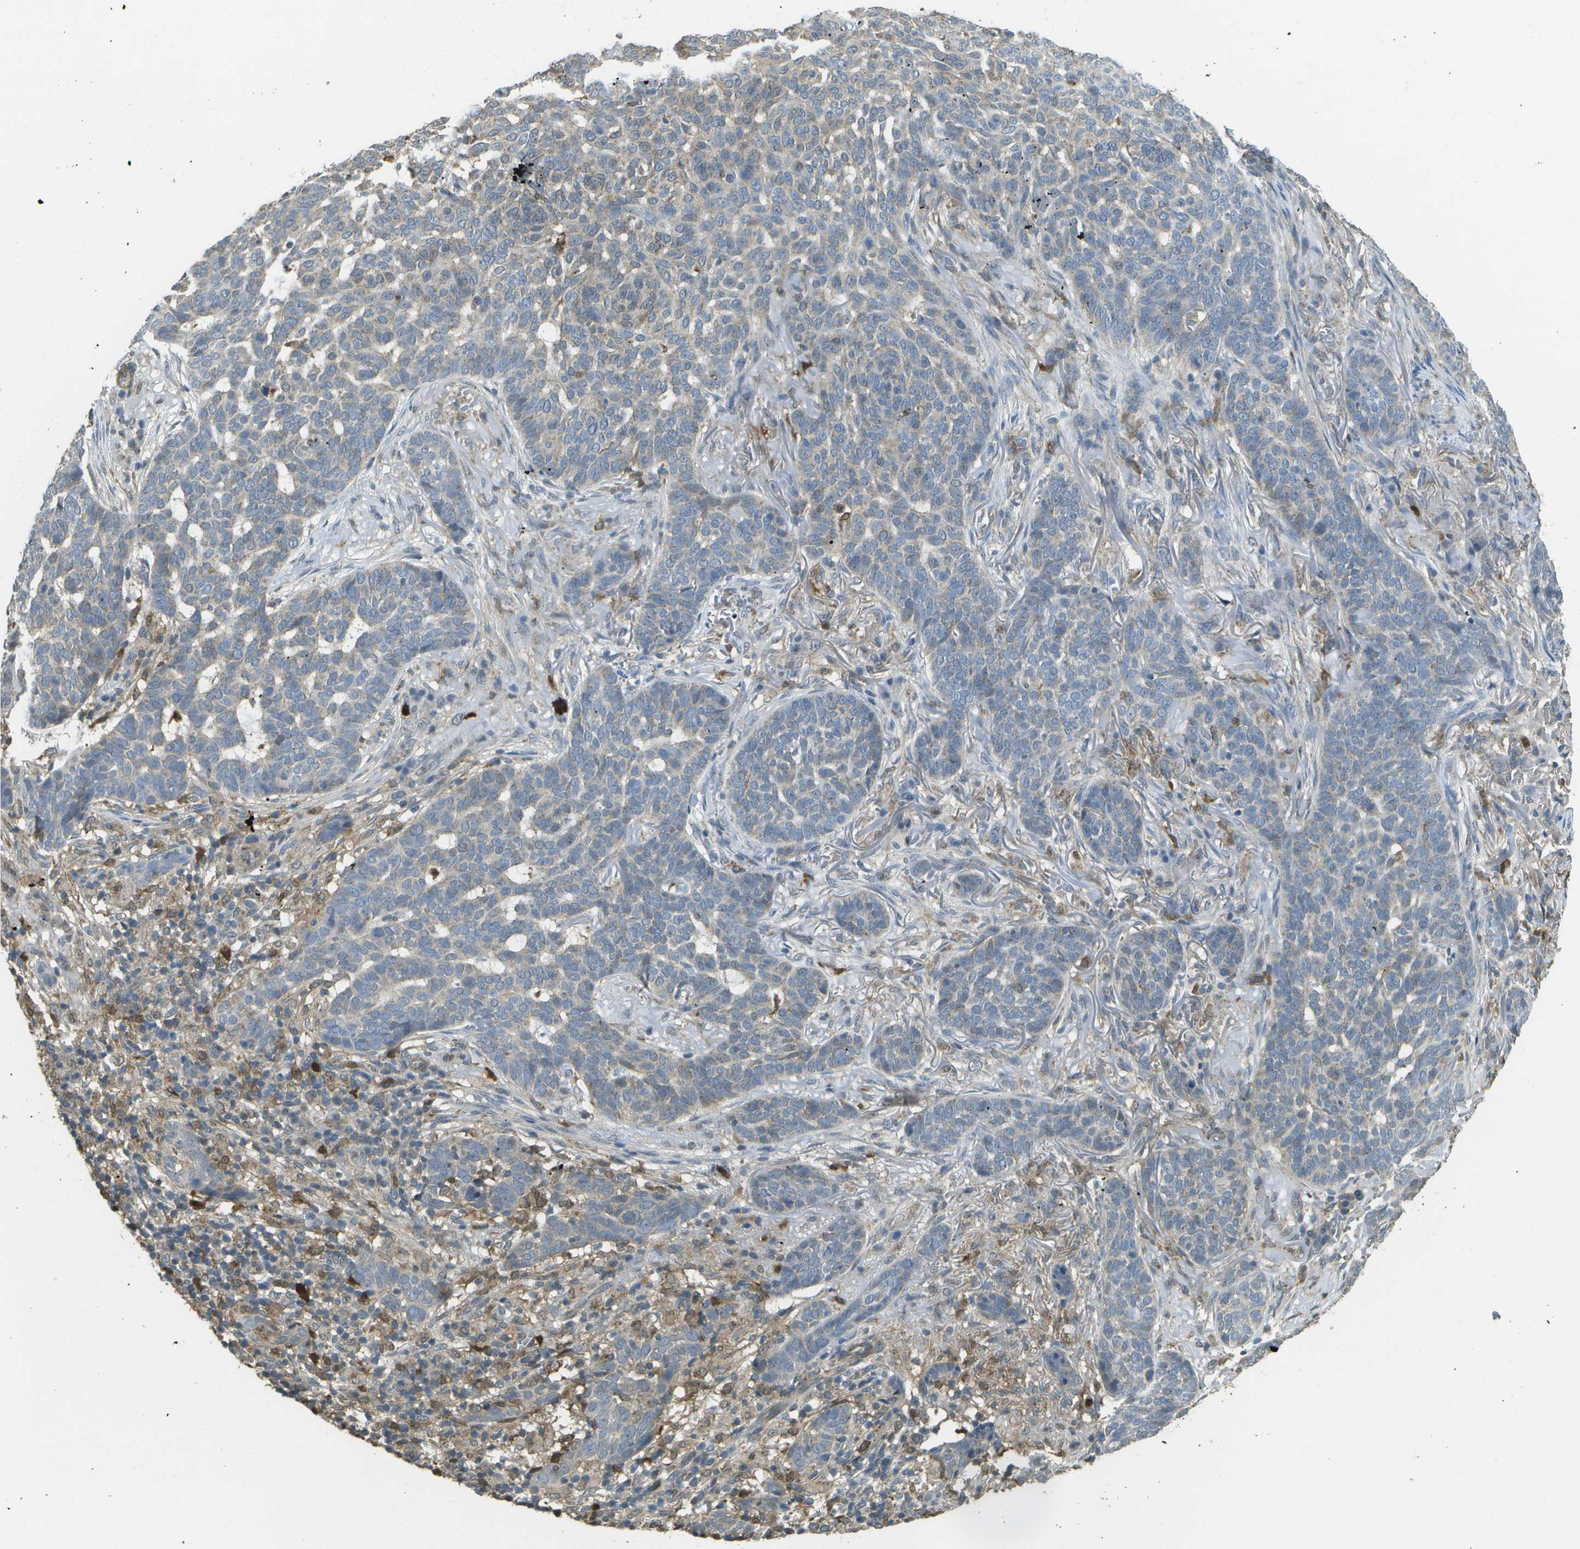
{"staining": {"intensity": "negative", "quantity": "none", "location": "none"}, "tissue": "skin cancer", "cell_type": "Tumor cells", "image_type": "cancer", "snomed": [{"axis": "morphology", "description": "Basal cell carcinoma"}, {"axis": "topography", "description": "Skin"}], "caption": "Basal cell carcinoma (skin) stained for a protein using immunohistochemistry (IHC) displays no expression tumor cells.", "gene": "CACHD1", "patient": {"sex": "male", "age": 85}}